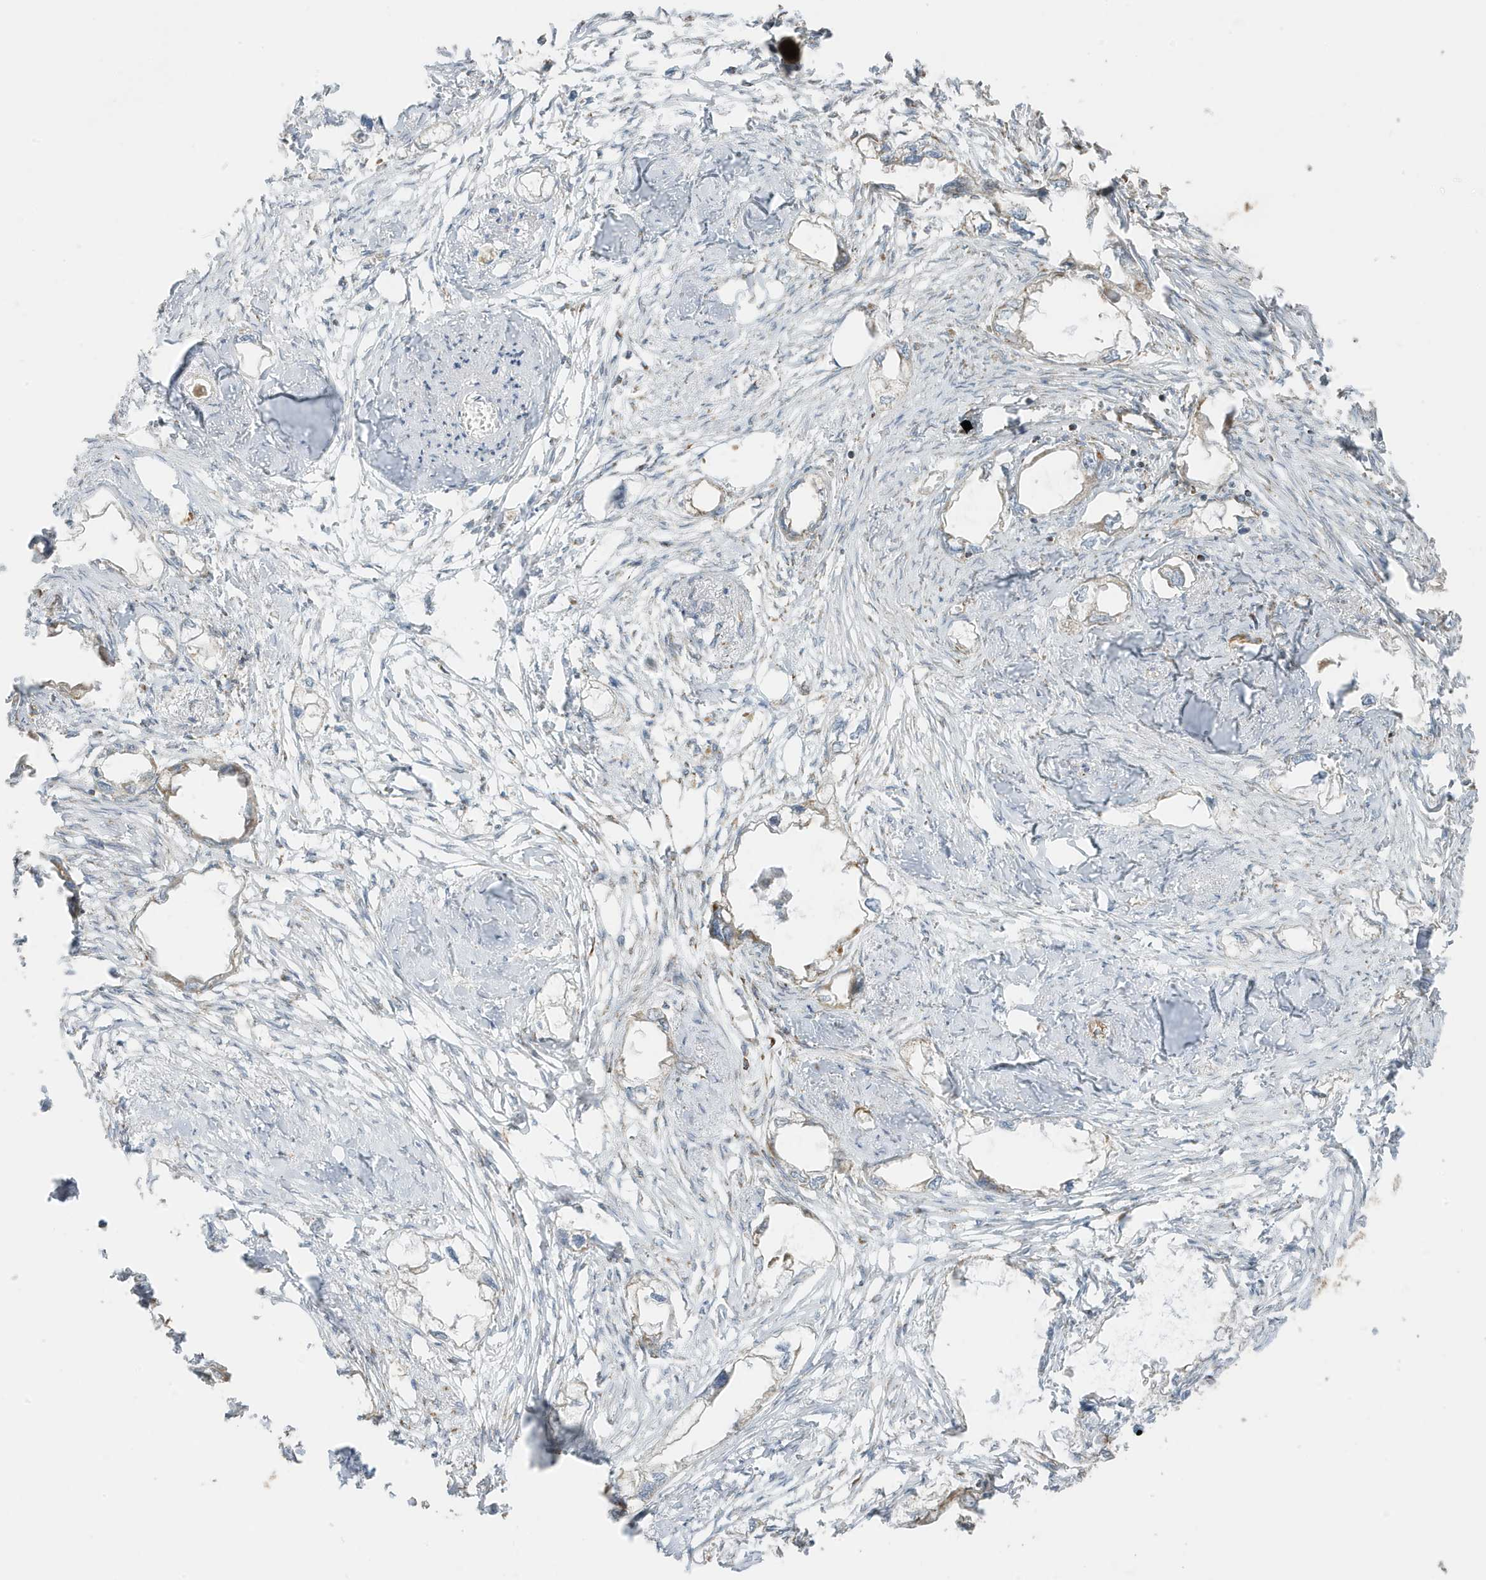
{"staining": {"intensity": "weak", "quantity": ">75%", "location": "cytoplasmic/membranous"}, "tissue": "endometrial cancer", "cell_type": "Tumor cells", "image_type": "cancer", "snomed": [{"axis": "morphology", "description": "Adenocarcinoma, NOS"}, {"axis": "morphology", "description": "Adenocarcinoma, metastatic, NOS"}, {"axis": "topography", "description": "Adipose tissue"}, {"axis": "topography", "description": "Endometrium"}], "caption": "Protein expression analysis of human endometrial cancer (adenocarcinoma) reveals weak cytoplasmic/membranous expression in approximately >75% of tumor cells.", "gene": "GOLGA4", "patient": {"sex": "female", "age": 67}}